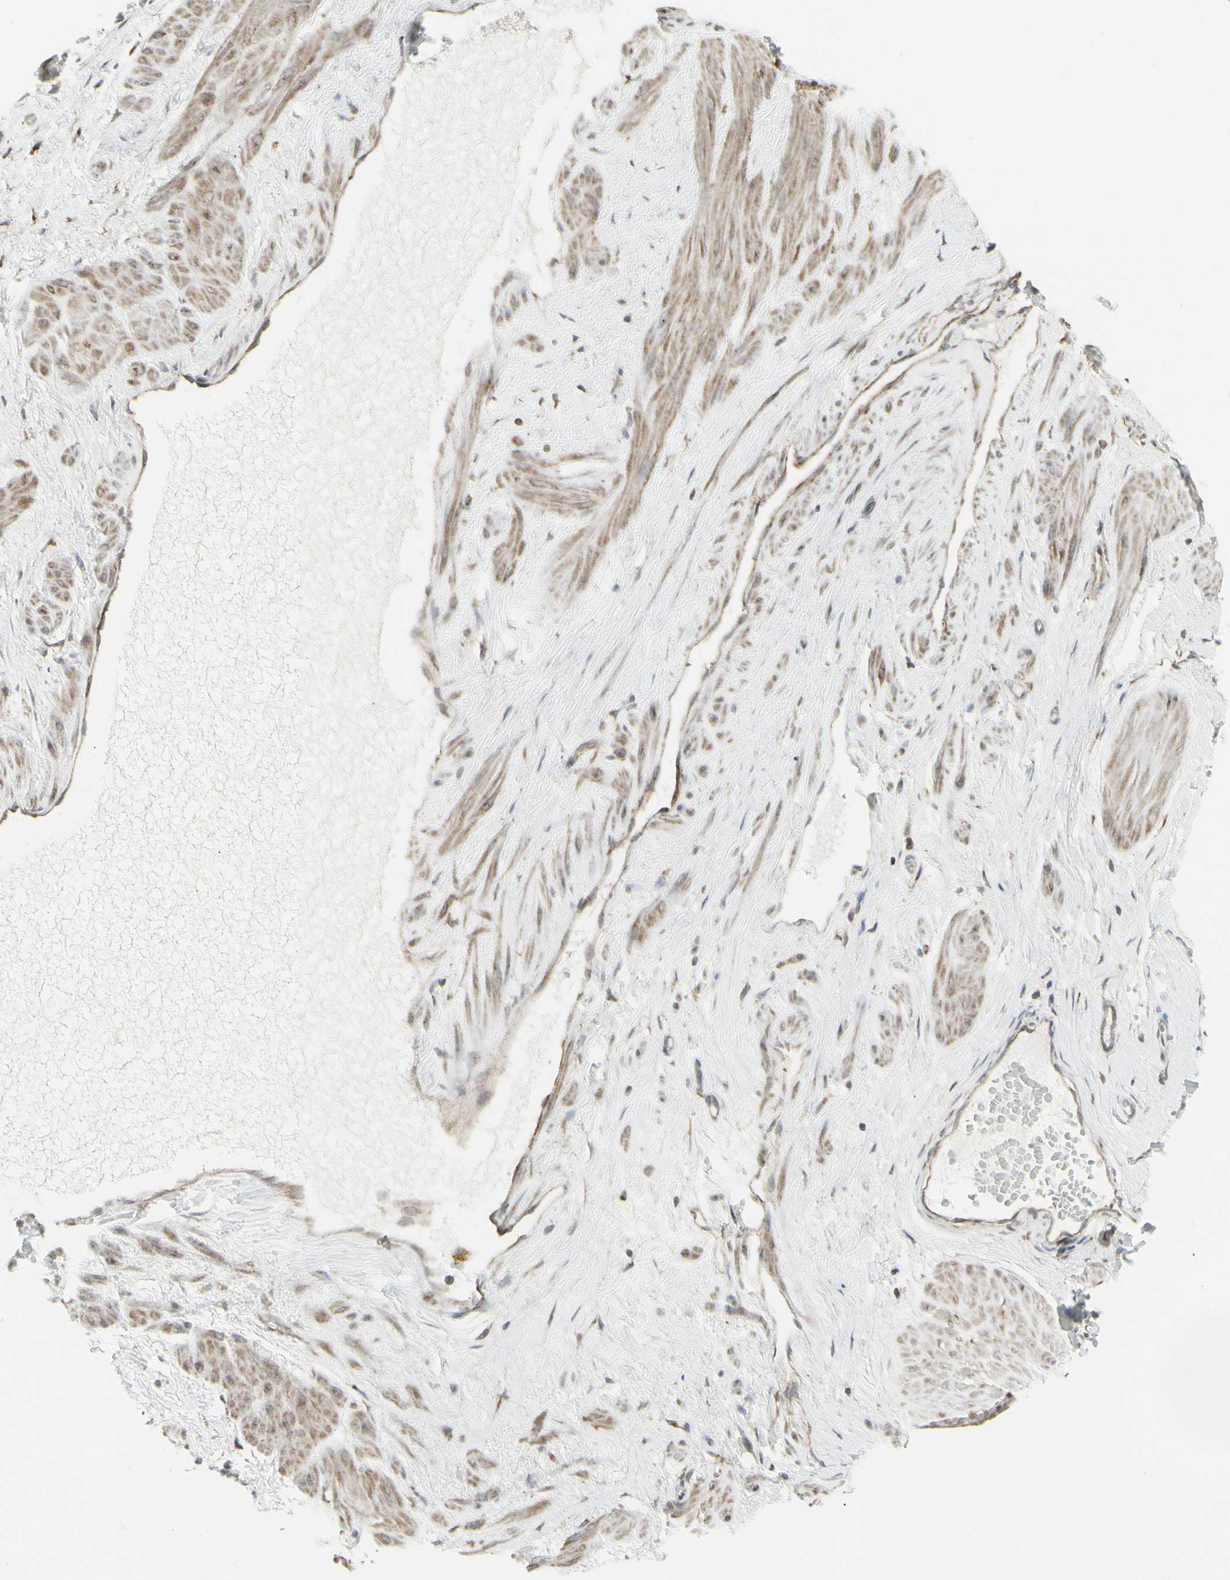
{"staining": {"intensity": "moderate", "quantity": ">75%", "location": "cytoplasmic/membranous"}, "tissue": "adipose tissue", "cell_type": "Adipocytes", "image_type": "normal", "snomed": [{"axis": "morphology", "description": "Normal tissue, NOS"}, {"axis": "topography", "description": "Soft tissue"}, {"axis": "topography", "description": "Vascular tissue"}], "caption": "Moderate cytoplasmic/membranous positivity for a protein is identified in about >75% of adipocytes of normal adipose tissue using IHC.", "gene": "FKBP3", "patient": {"sex": "female", "age": 35}}